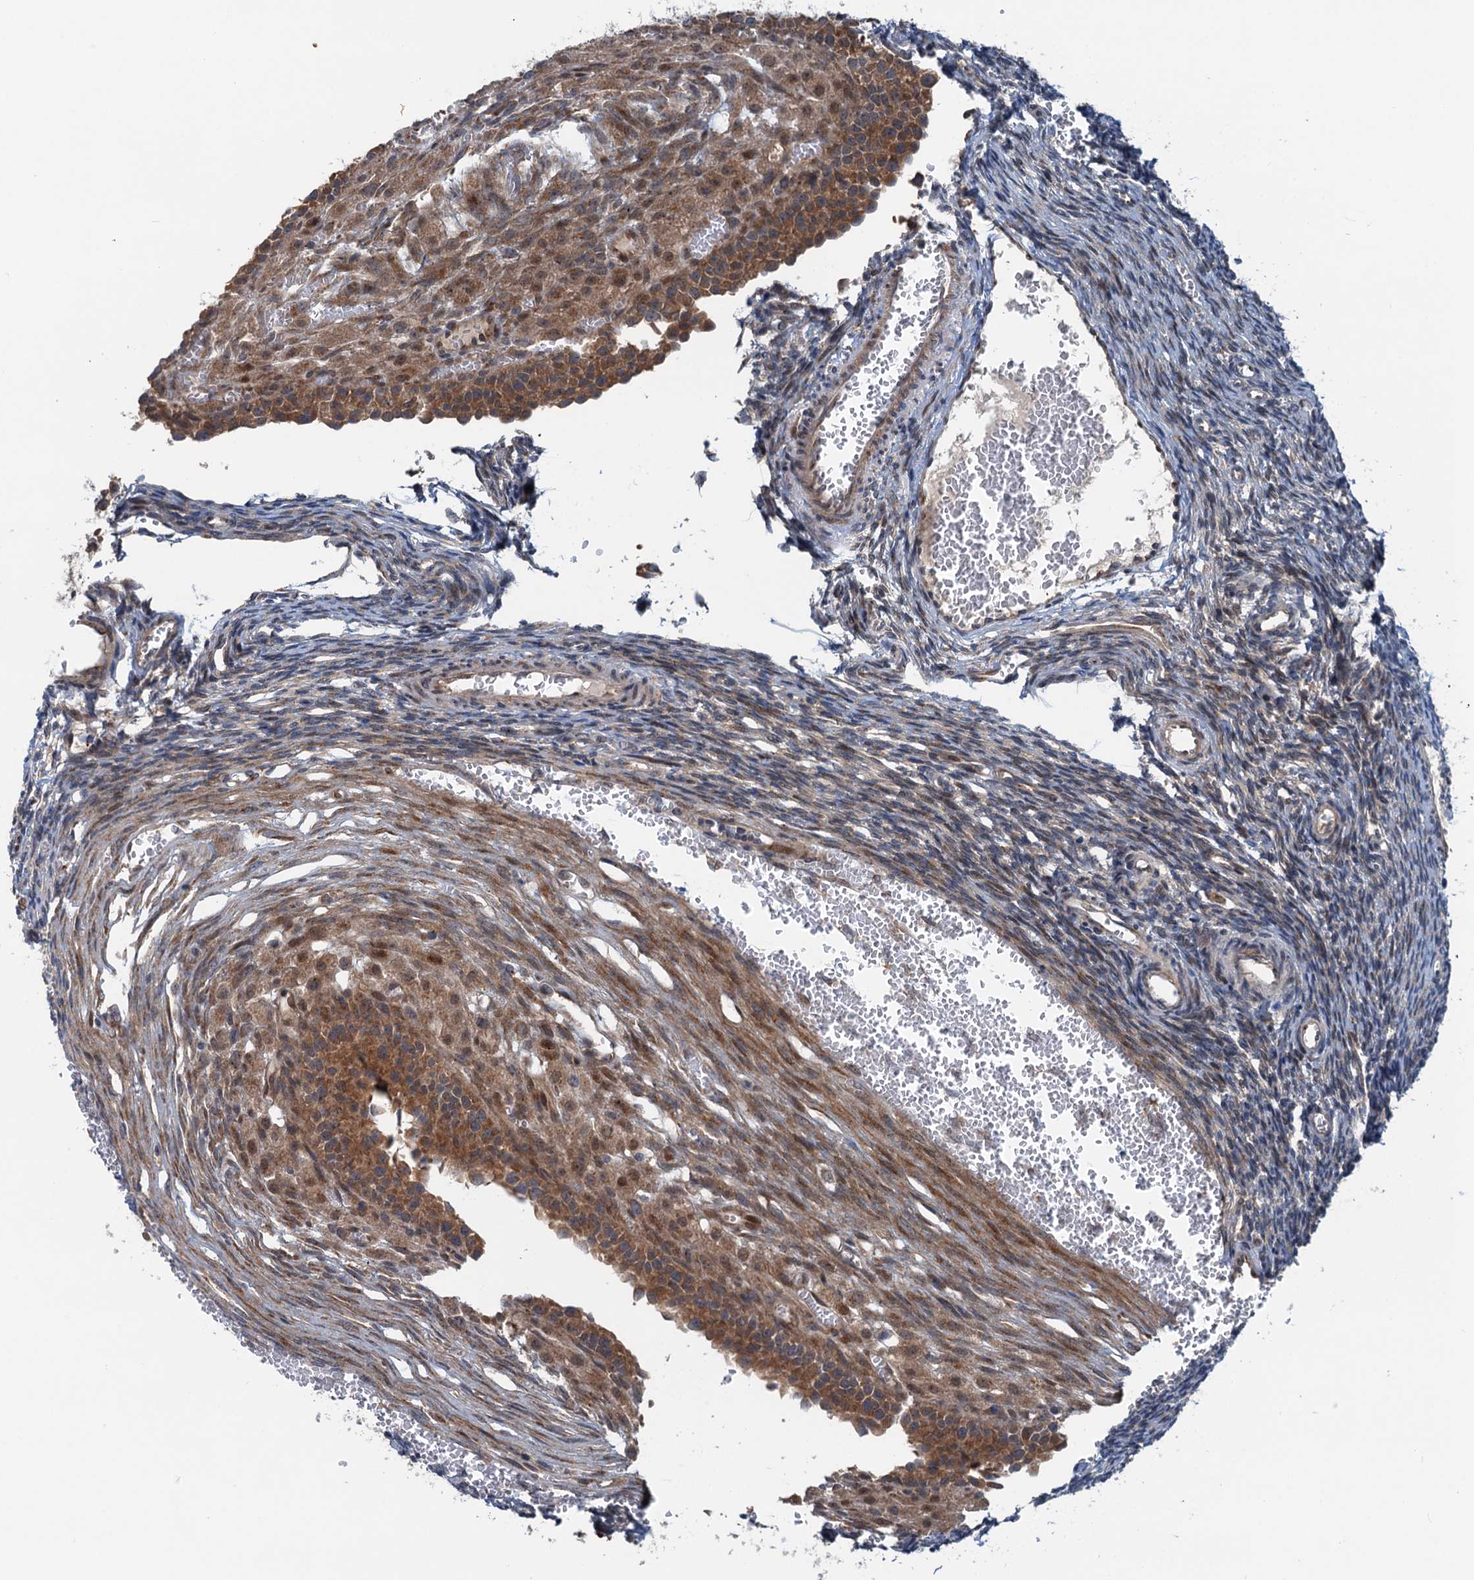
{"staining": {"intensity": "moderate", "quantity": "<25%", "location": "cytoplasmic/membranous"}, "tissue": "ovary", "cell_type": "Ovarian stroma cells", "image_type": "normal", "snomed": [{"axis": "morphology", "description": "Normal tissue, NOS"}, {"axis": "topography", "description": "Ovary"}], "caption": "DAB (3,3'-diaminobenzidine) immunohistochemical staining of benign ovary demonstrates moderate cytoplasmic/membranous protein positivity in about <25% of ovarian stroma cells. The protein of interest is stained brown, and the nuclei are stained in blue (DAB (3,3'-diaminobenzidine) IHC with brightfield microscopy, high magnification).", "gene": "DYNC2I2", "patient": {"sex": "female", "age": 39}}